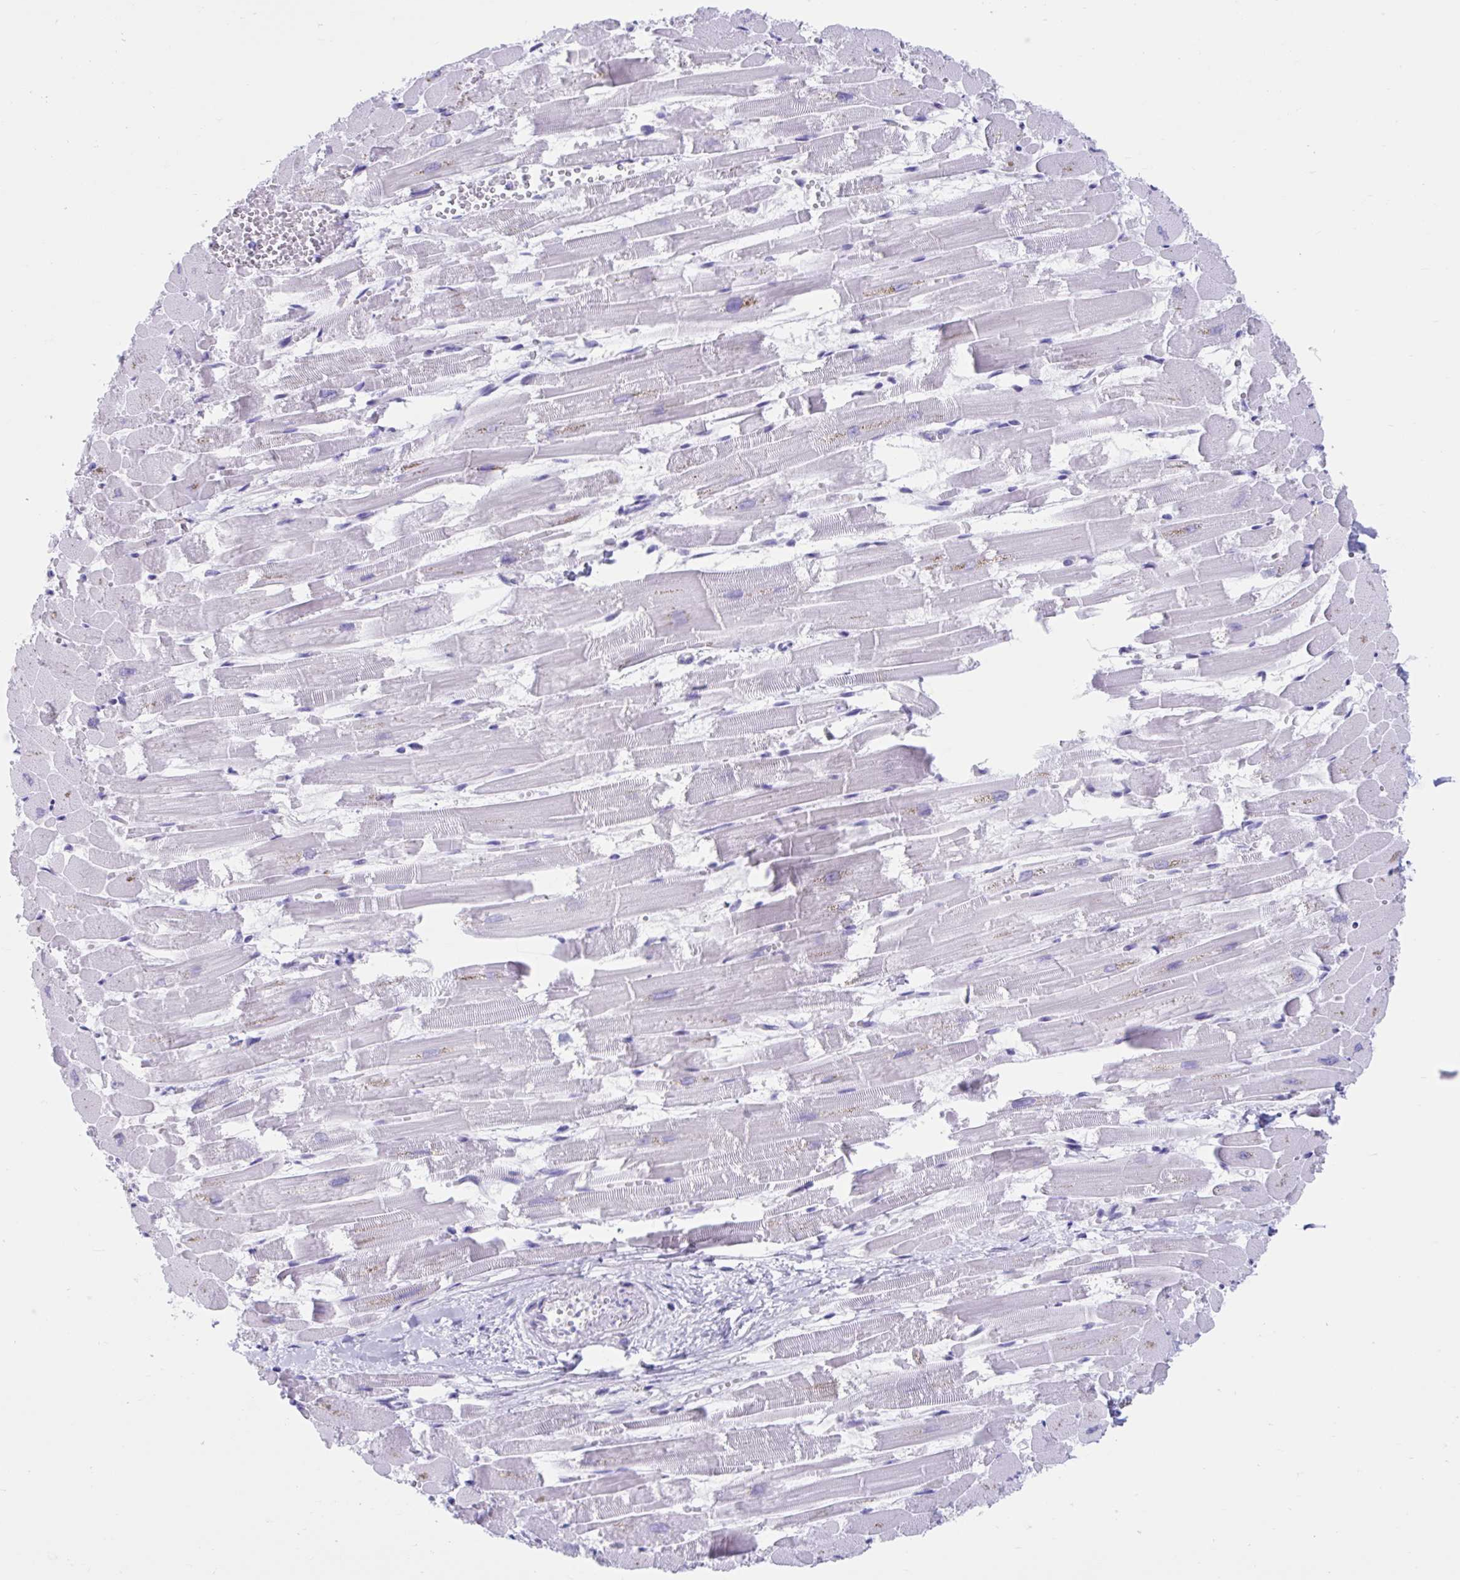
{"staining": {"intensity": "weak", "quantity": "<25%", "location": "cytoplasmic/membranous"}, "tissue": "heart muscle", "cell_type": "Cardiomyocytes", "image_type": "normal", "snomed": [{"axis": "morphology", "description": "Normal tissue, NOS"}, {"axis": "topography", "description": "Heart"}], "caption": "High magnification brightfield microscopy of benign heart muscle stained with DAB (brown) and counterstained with hematoxylin (blue): cardiomyocytes show no significant staining. (DAB immunohistochemistry (IHC) visualized using brightfield microscopy, high magnification).", "gene": "TMEM35A", "patient": {"sex": "female", "age": 52}}